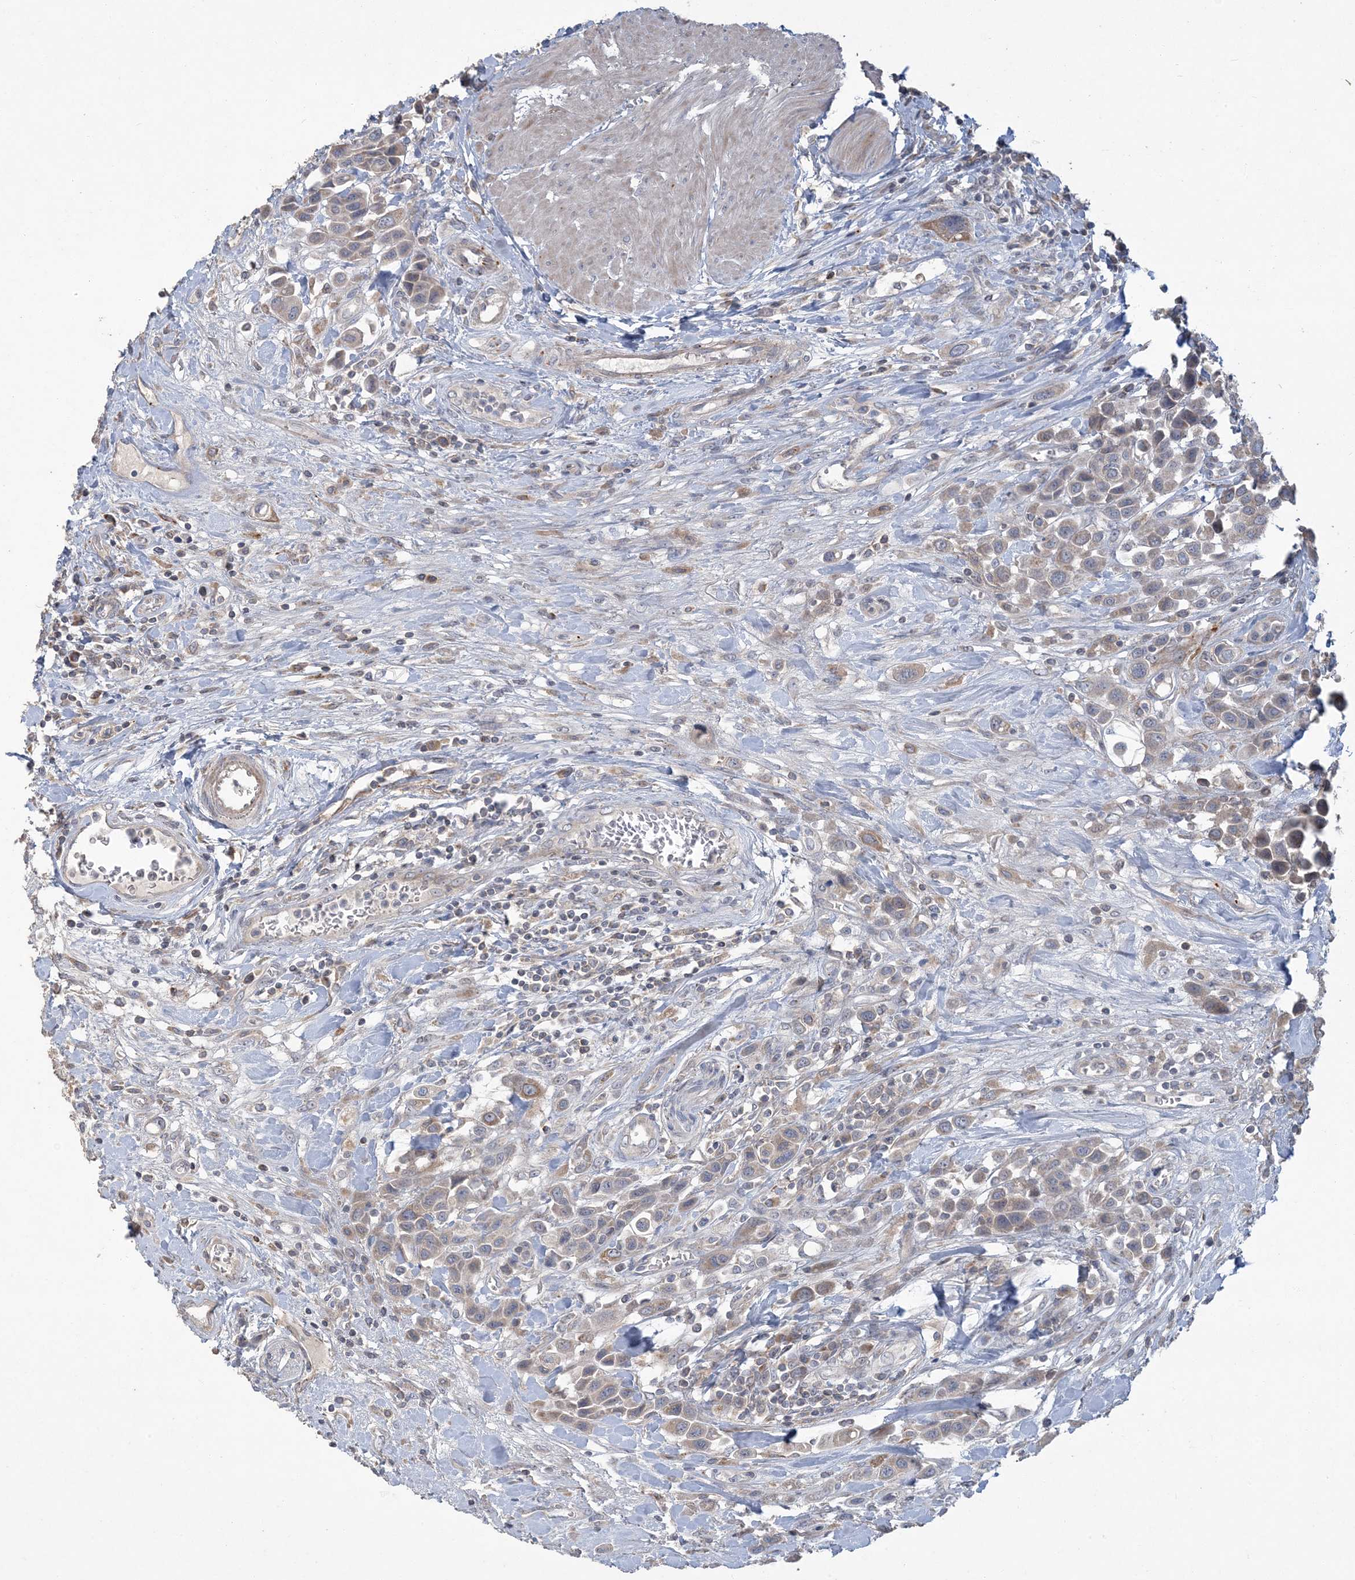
{"staining": {"intensity": "moderate", "quantity": ">75%", "location": "cytoplasmic/membranous"}, "tissue": "urothelial cancer", "cell_type": "Tumor cells", "image_type": "cancer", "snomed": [{"axis": "morphology", "description": "Urothelial carcinoma, High grade"}, {"axis": "topography", "description": "Urinary bladder"}], "caption": "The immunohistochemical stain labels moderate cytoplasmic/membranous staining in tumor cells of urothelial cancer tissue.", "gene": "LTN1", "patient": {"sex": "male", "age": 50}}